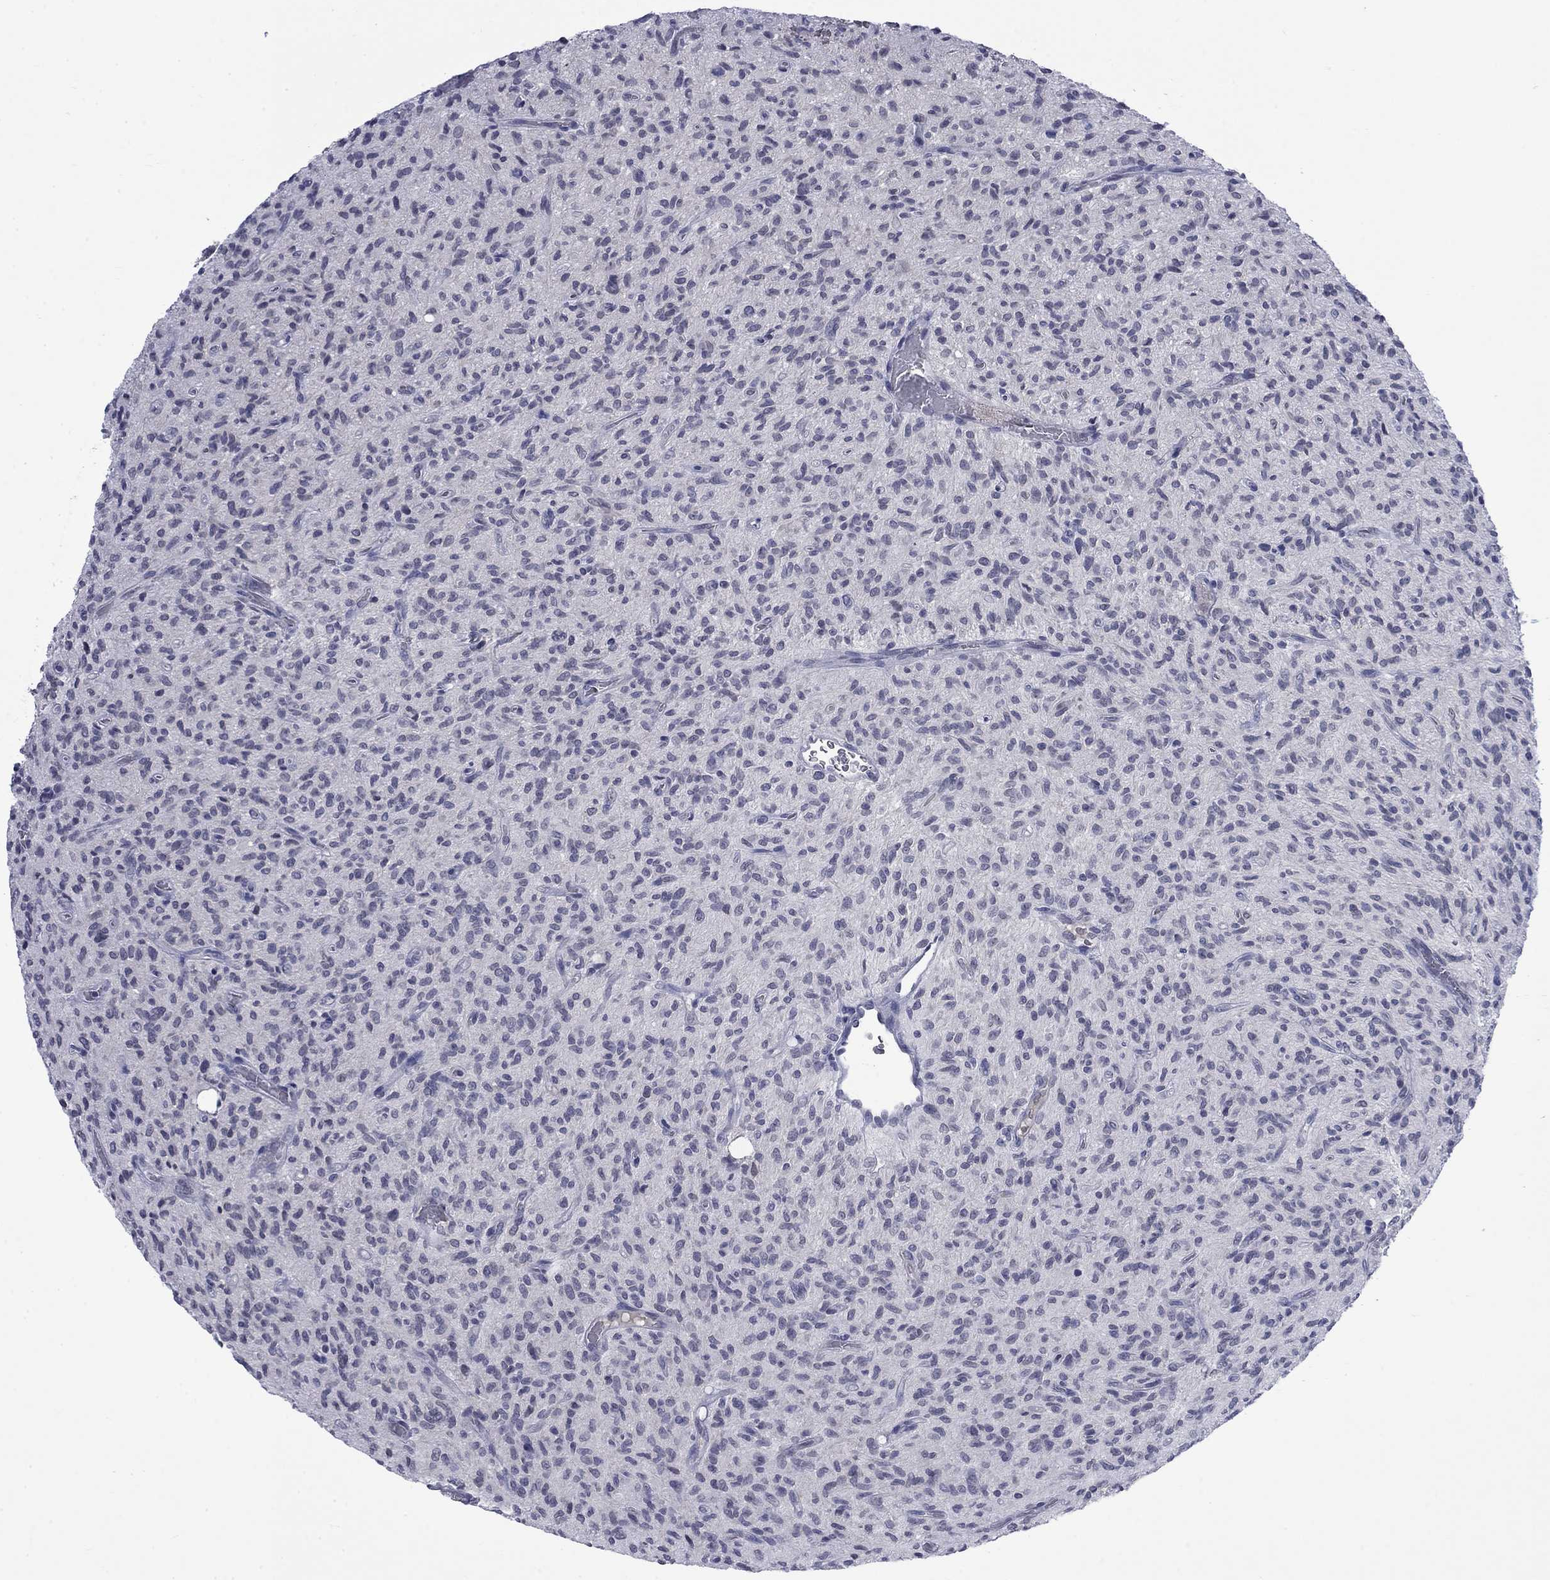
{"staining": {"intensity": "negative", "quantity": "none", "location": "none"}, "tissue": "glioma", "cell_type": "Tumor cells", "image_type": "cancer", "snomed": [{"axis": "morphology", "description": "Glioma, malignant, High grade"}, {"axis": "topography", "description": "Brain"}], "caption": "Immunohistochemistry (IHC) image of neoplastic tissue: glioma stained with DAB displays no significant protein positivity in tumor cells.", "gene": "NSMF", "patient": {"sex": "male", "age": 64}}